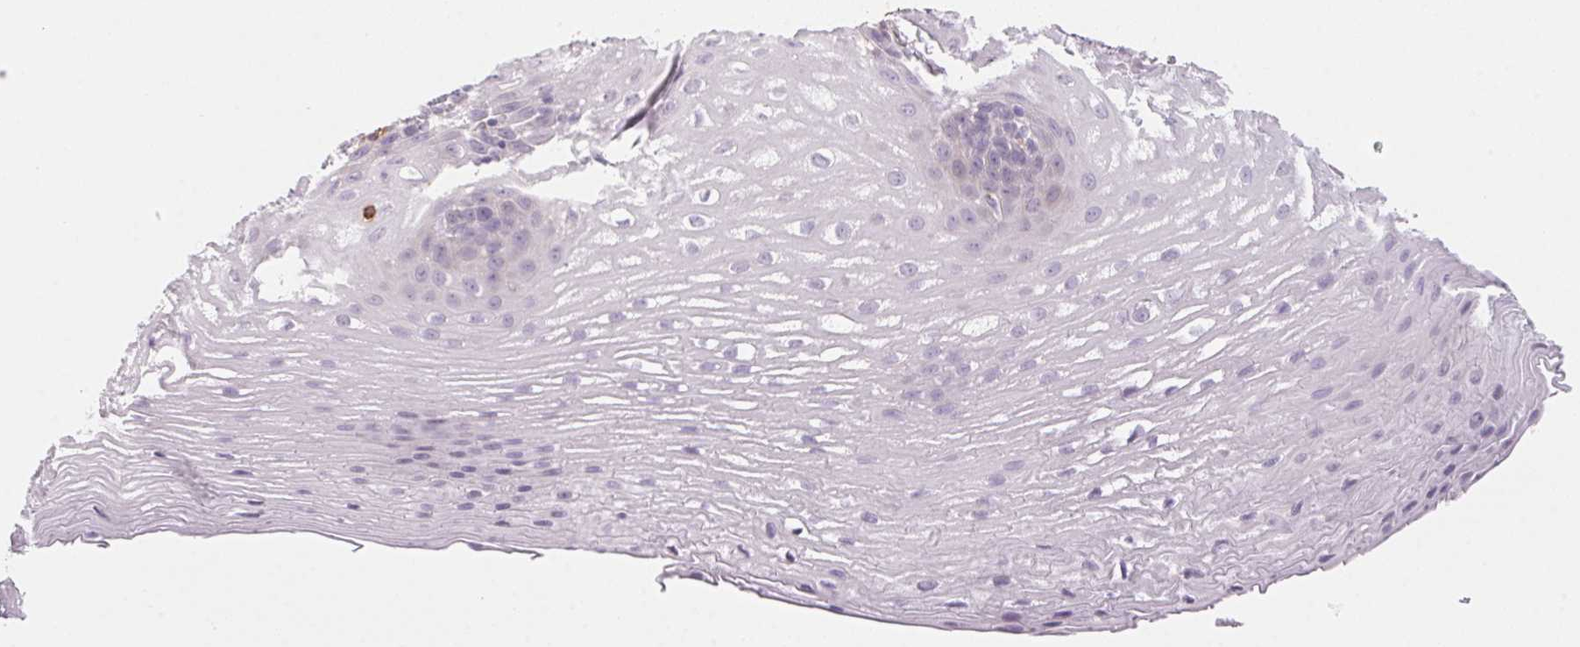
{"staining": {"intensity": "negative", "quantity": "none", "location": "none"}, "tissue": "esophagus", "cell_type": "Squamous epithelial cells", "image_type": "normal", "snomed": [{"axis": "morphology", "description": "Normal tissue, NOS"}, {"axis": "topography", "description": "Esophagus"}], "caption": "The immunohistochemistry (IHC) micrograph has no significant staining in squamous epithelial cells of esophagus. (DAB (3,3'-diaminobenzidine) IHC visualized using brightfield microscopy, high magnification).", "gene": "PRPH", "patient": {"sex": "male", "age": 62}}